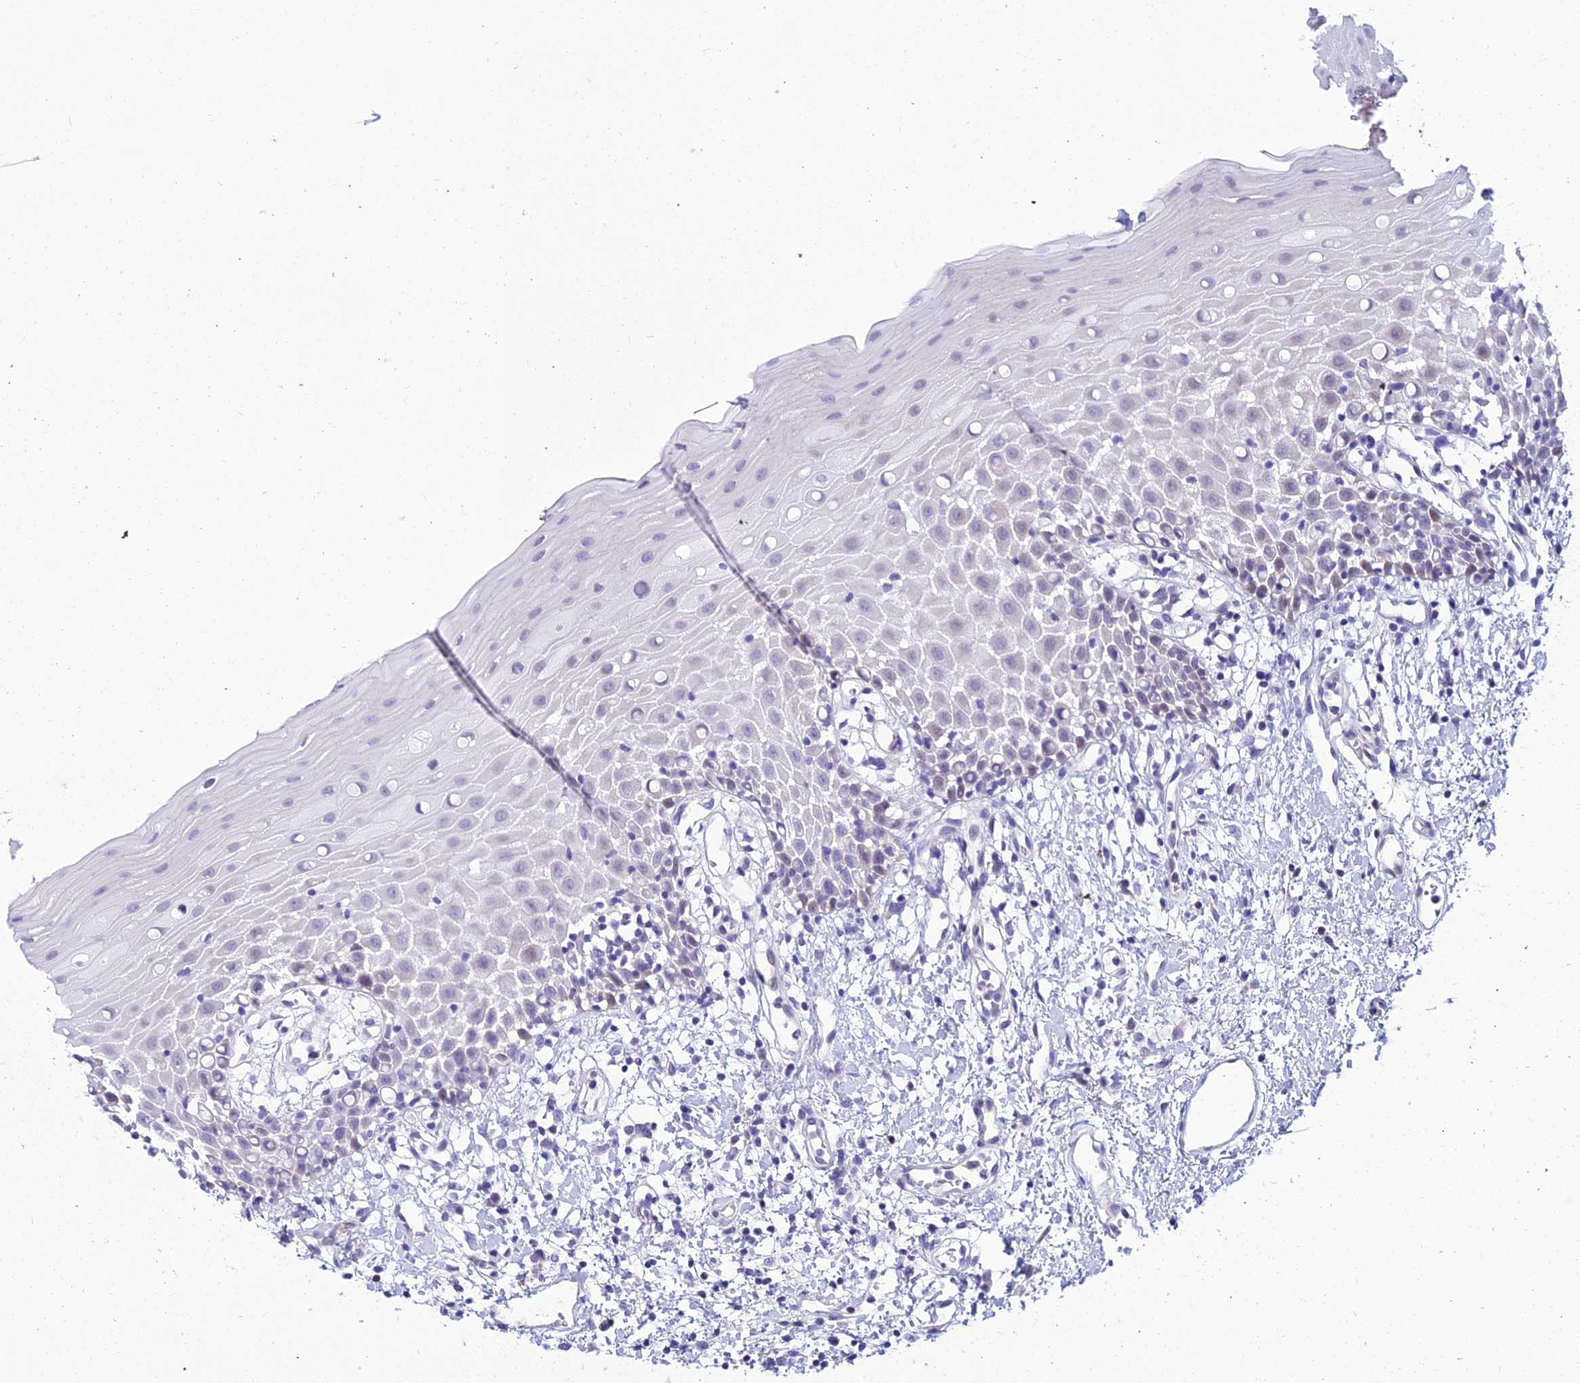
{"staining": {"intensity": "negative", "quantity": "none", "location": "none"}, "tissue": "oral mucosa", "cell_type": "Squamous epithelial cells", "image_type": "normal", "snomed": [{"axis": "morphology", "description": "Normal tissue, NOS"}, {"axis": "topography", "description": "Oral tissue"}], "caption": "DAB (3,3'-diaminobenzidine) immunohistochemical staining of benign oral mucosa shows no significant expression in squamous epithelial cells.", "gene": "ZMIZ1", "patient": {"sex": "female", "age": 70}}